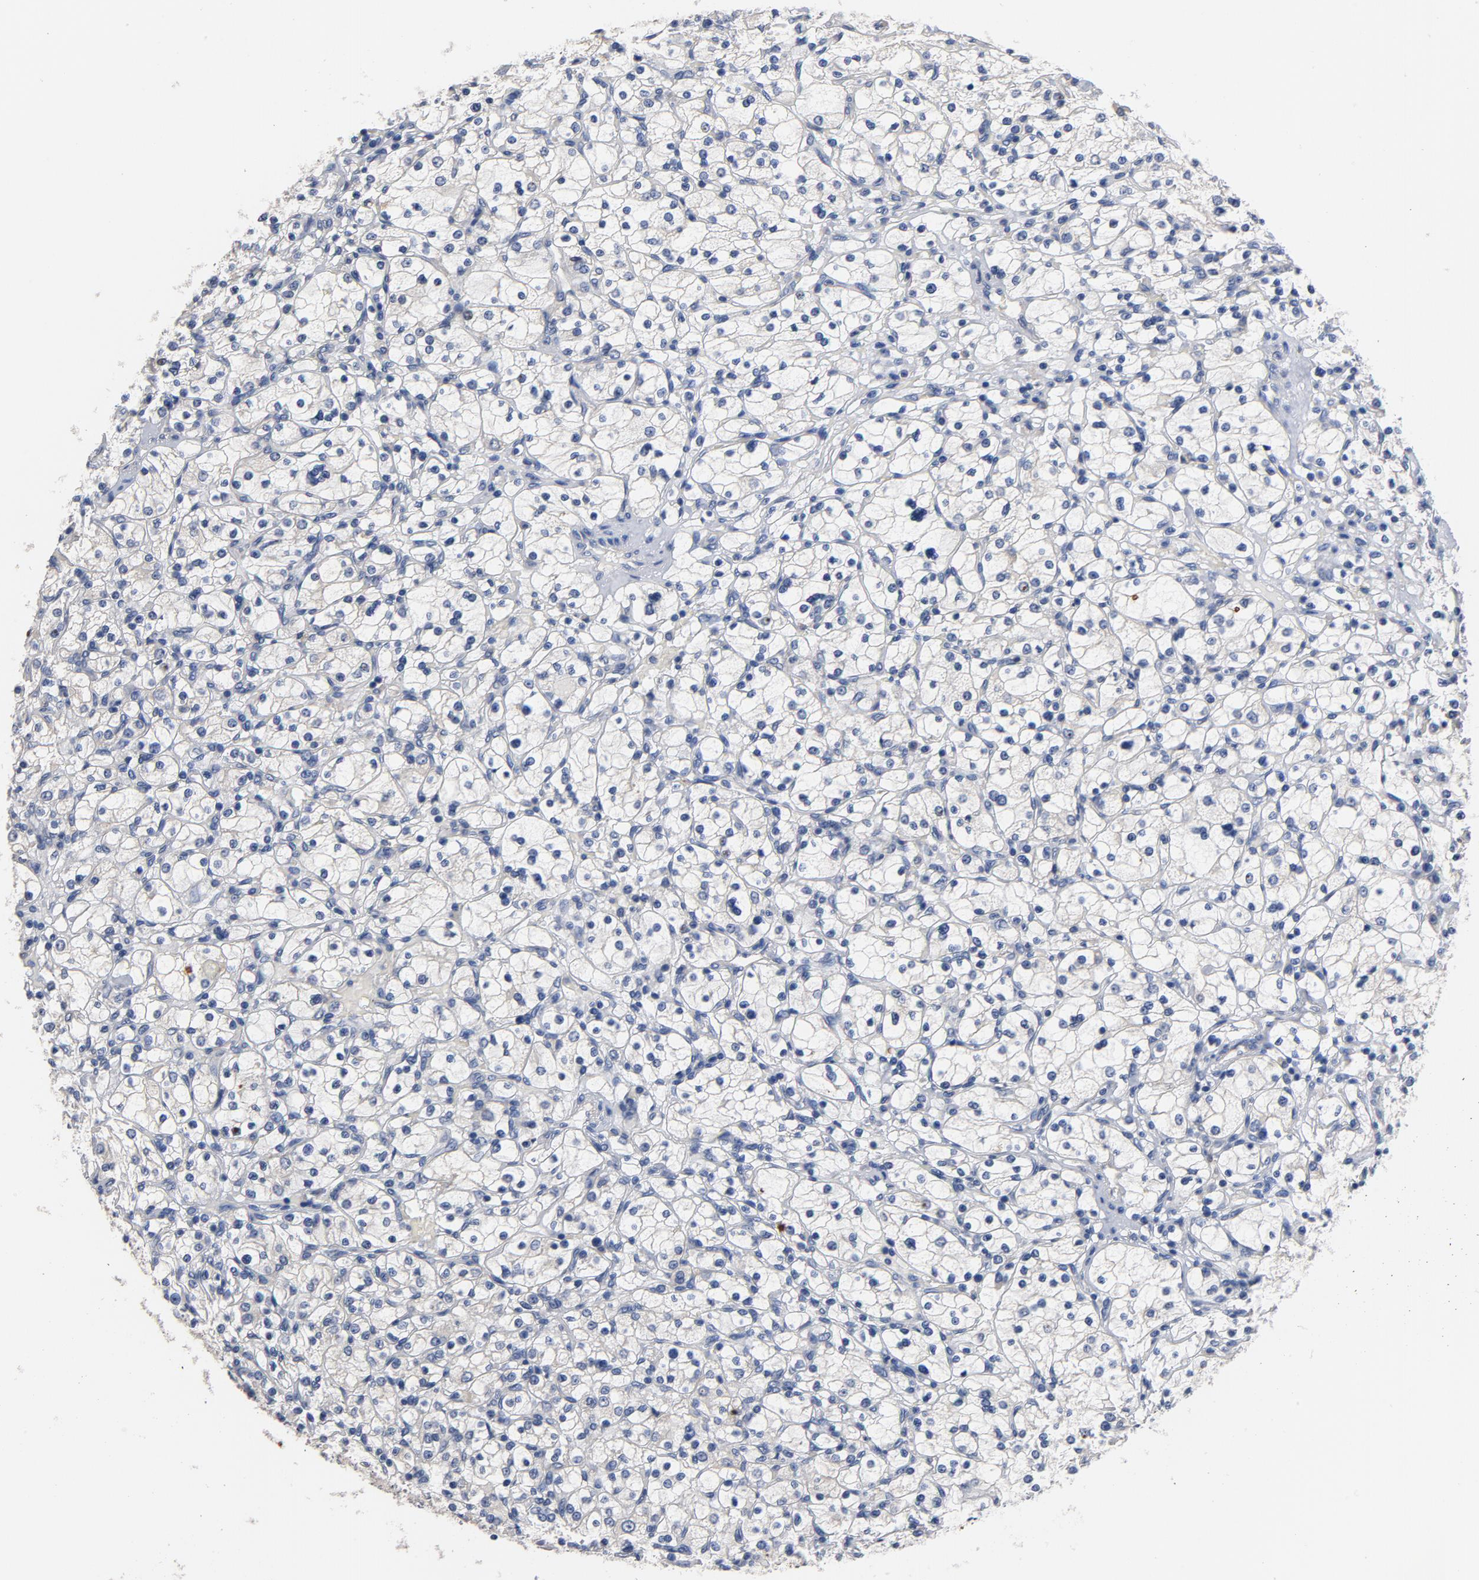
{"staining": {"intensity": "negative", "quantity": "none", "location": "none"}, "tissue": "renal cancer", "cell_type": "Tumor cells", "image_type": "cancer", "snomed": [{"axis": "morphology", "description": "Adenocarcinoma, NOS"}, {"axis": "topography", "description": "Kidney"}], "caption": "Immunohistochemistry (IHC) photomicrograph of adenocarcinoma (renal) stained for a protein (brown), which displays no positivity in tumor cells. (Brightfield microscopy of DAB immunohistochemistry (IHC) at high magnification).", "gene": "TLR4", "patient": {"sex": "female", "age": 83}}